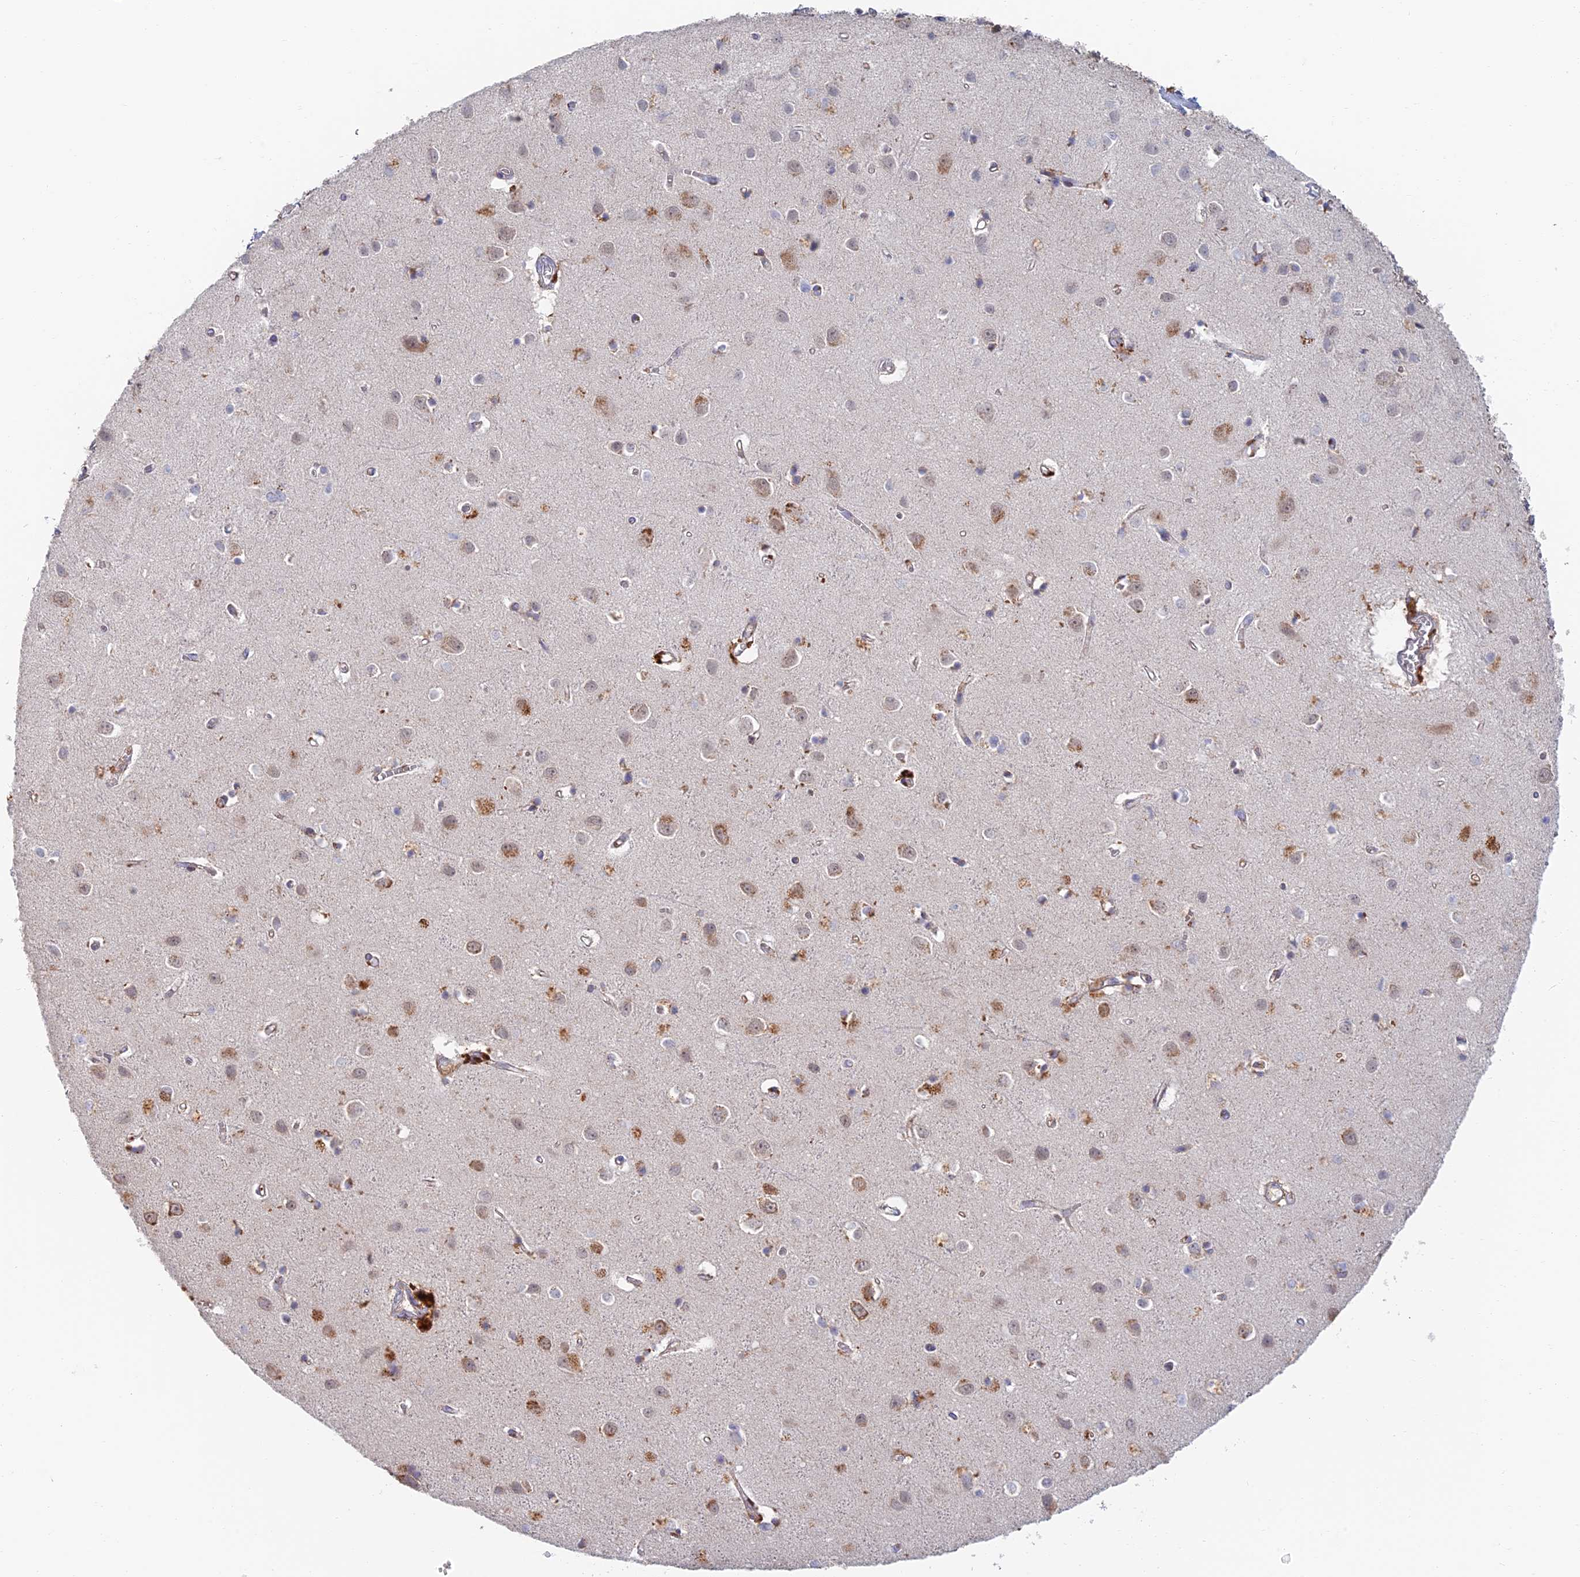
{"staining": {"intensity": "moderate", "quantity": "<25%", "location": "cytoplasmic/membranous,nuclear"}, "tissue": "cerebral cortex", "cell_type": "Endothelial cells", "image_type": "normal", "snomed": [{"axis": "morphology", "description": "Normal tissue, NOS"}, {"axis": "topography", "description": "Cerebral cortex"}], "caption": "Human cerebral cortex stained with a brown dye displays moderate cytoplasmic/membranous,nuclear positive expression in approximately <25% of endothelial cells.", "gene": "ZUP1", "patient": {"sex": "female", "age": 64}}